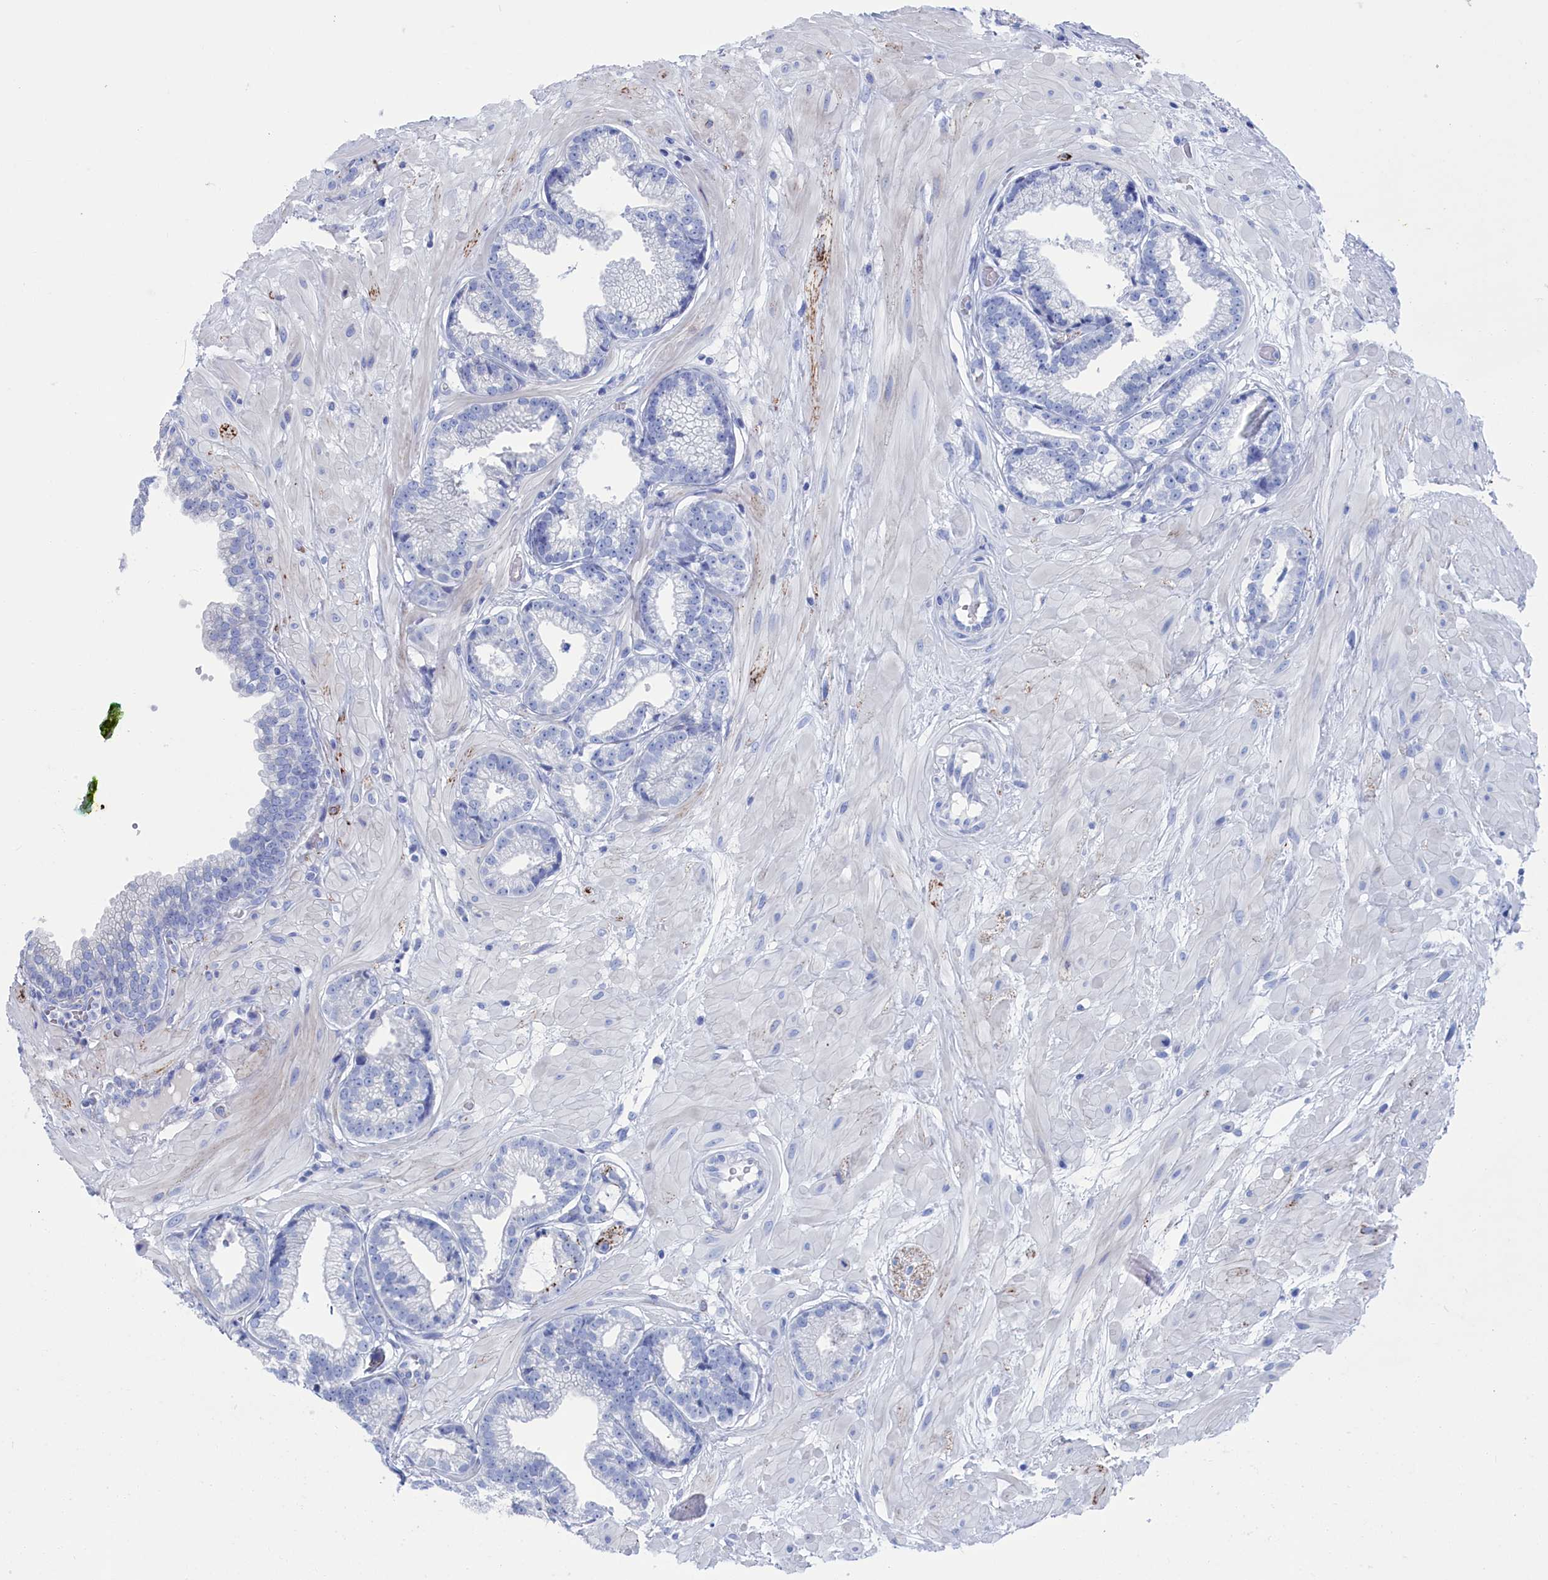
{"staining": {"intensity": "negative", "quantity": "none", "location": "none"}, "tissue": "prostate cancer", "cell_type": "Tumor cells", "image_type": "cancer", "snomed": [{"axis": "morphology", "description": "Adenocarcinoma, Low grade"}, {"axis": "topography", "description": "Prostate"}], "caption": "Immunohistochemistry photomicrograph of neoplastic tissue: prostate cancer stained with DAB (3,3'-diaminobenzidine) exhibits no significant protein positivity in tumor cells.", "gene": "CEND1", "patient": {"sex": "male", "age": 64}}